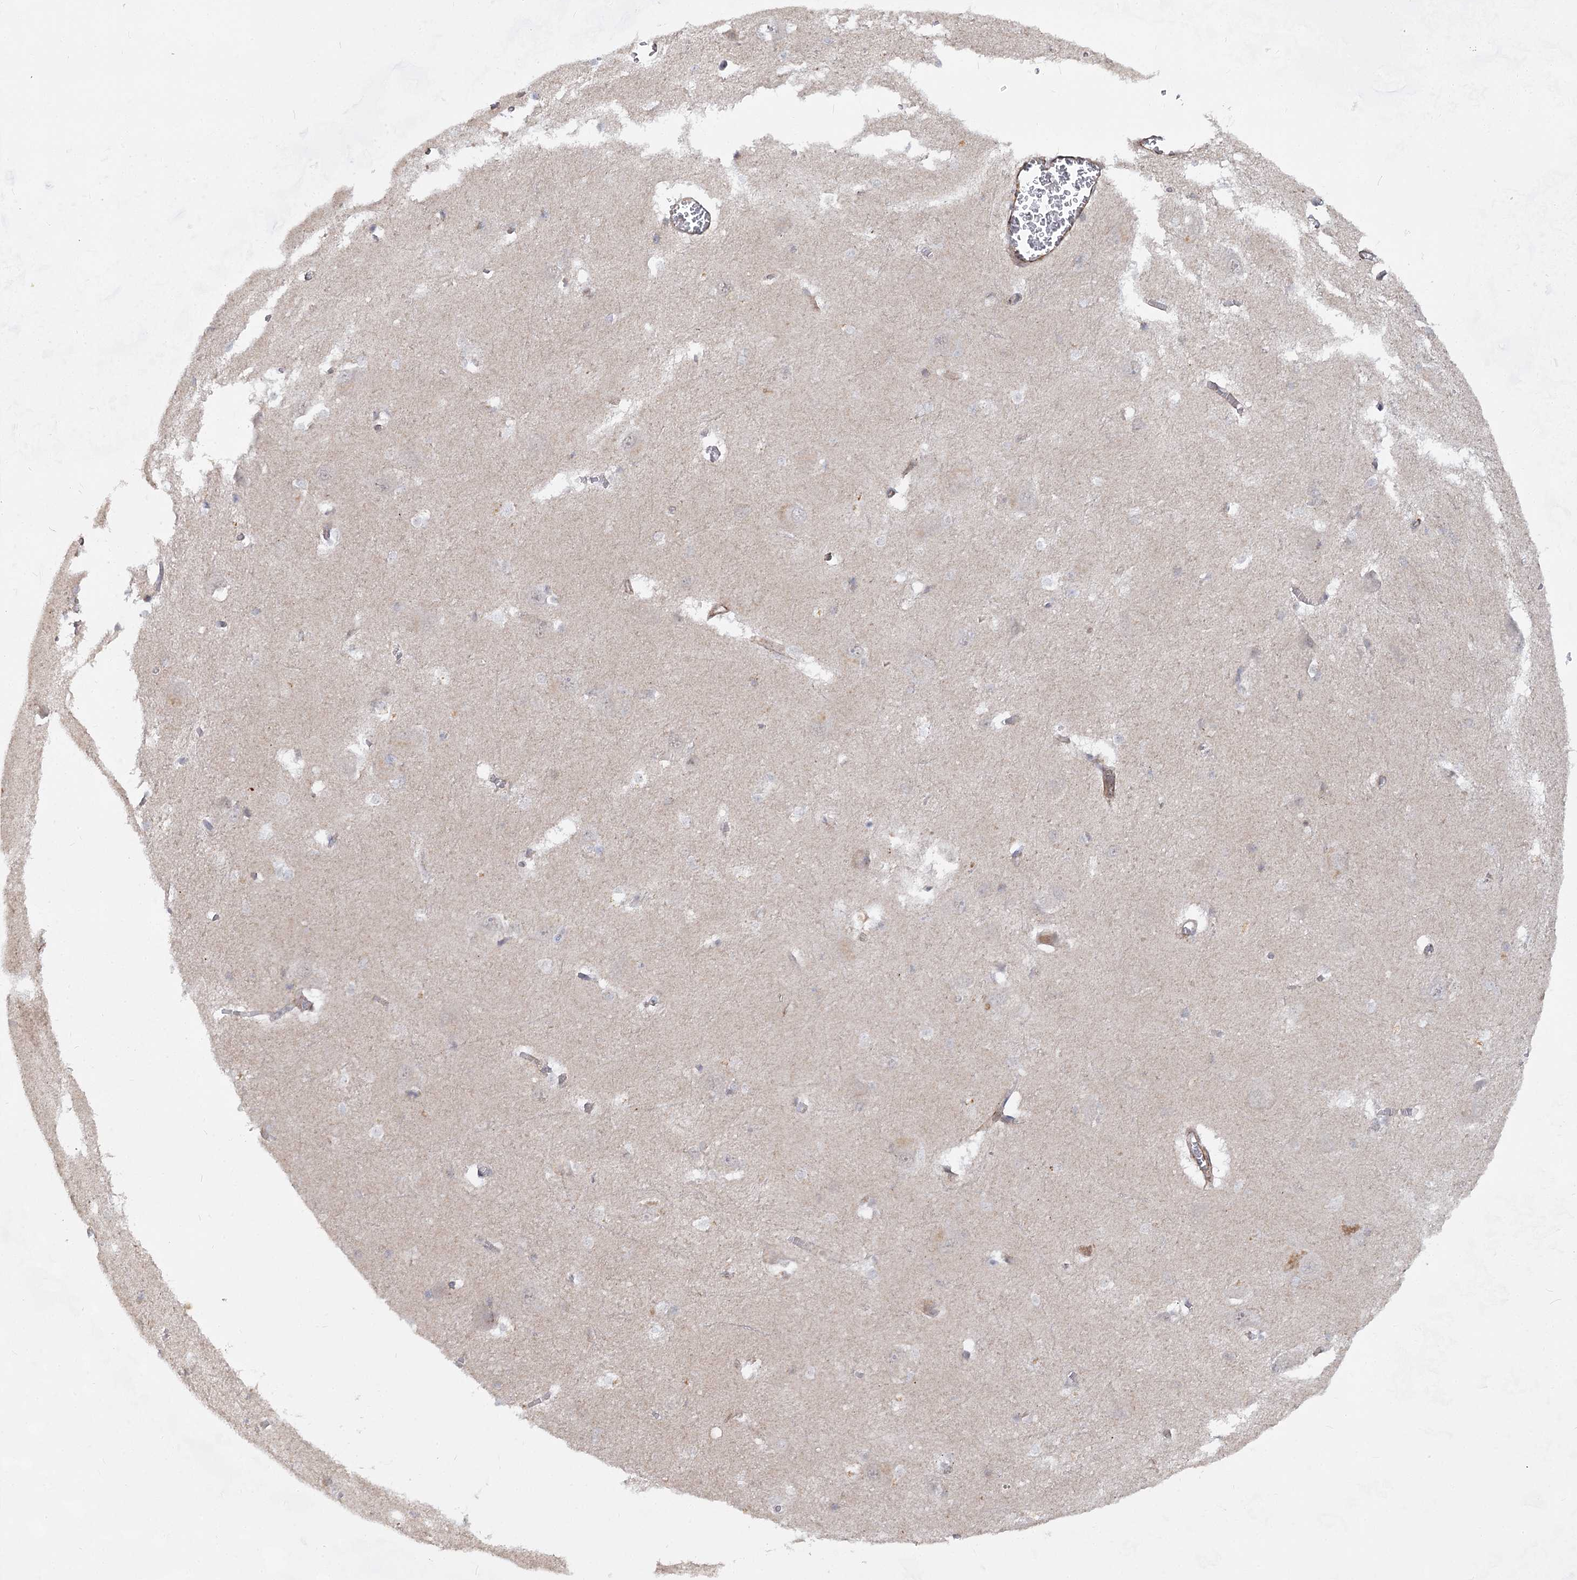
{"staining": {"intensity": "negative", "quantity": "none", "location": "none"}, "tissue": "caudate", "cell_type": "Glial cells", "image_type": "normal", "snomed": [{"axis": "morphology", "description": "Normal tissue, NOS"}, {"axis": "topography", "description": "Lateral ventricle wall"}], "caption": "This is an immunohistochemistry (IHC) image of benign caudate. There is no staining in glial cells.", "gene": "ATL2", "patient": {"sex": "male", "age": 37}}